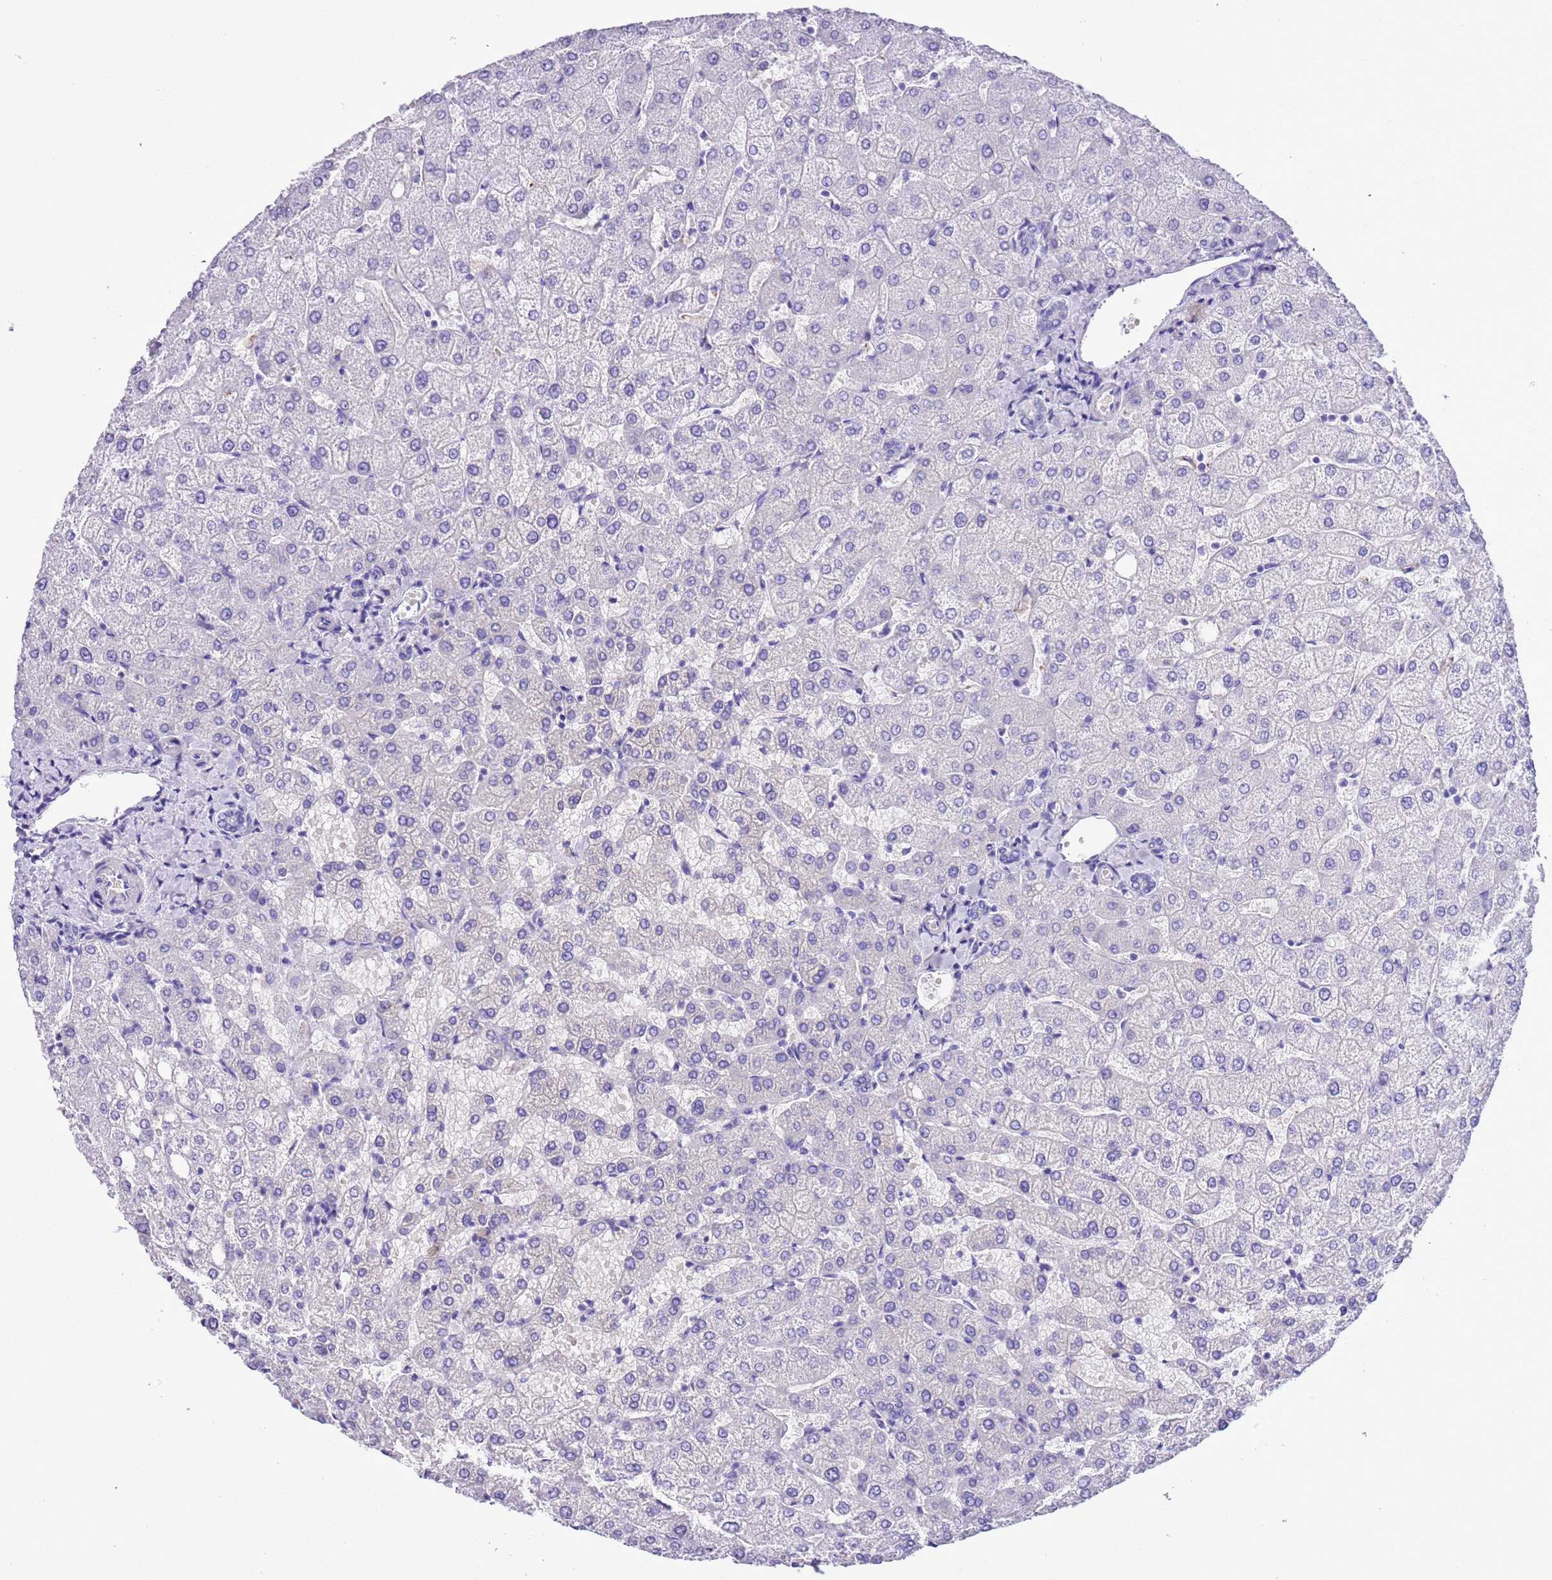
{"staining": {"intensity": "negative", "quantity": "none", "location": "none"}, "tissue": "liver", "cell_type": "Cholangiocytes", "image_type": "normal", "snomed": [{"axis": "morphology", "description": "Normal tissue, NOS"}, {"axis": "topography", "description": "Liver"}], "caption": "The image demonstrates no significant staining in cholangiocytes of liver.", "gene": "TBC1D10B", "patient": {"sex": "female", "age": 54}}